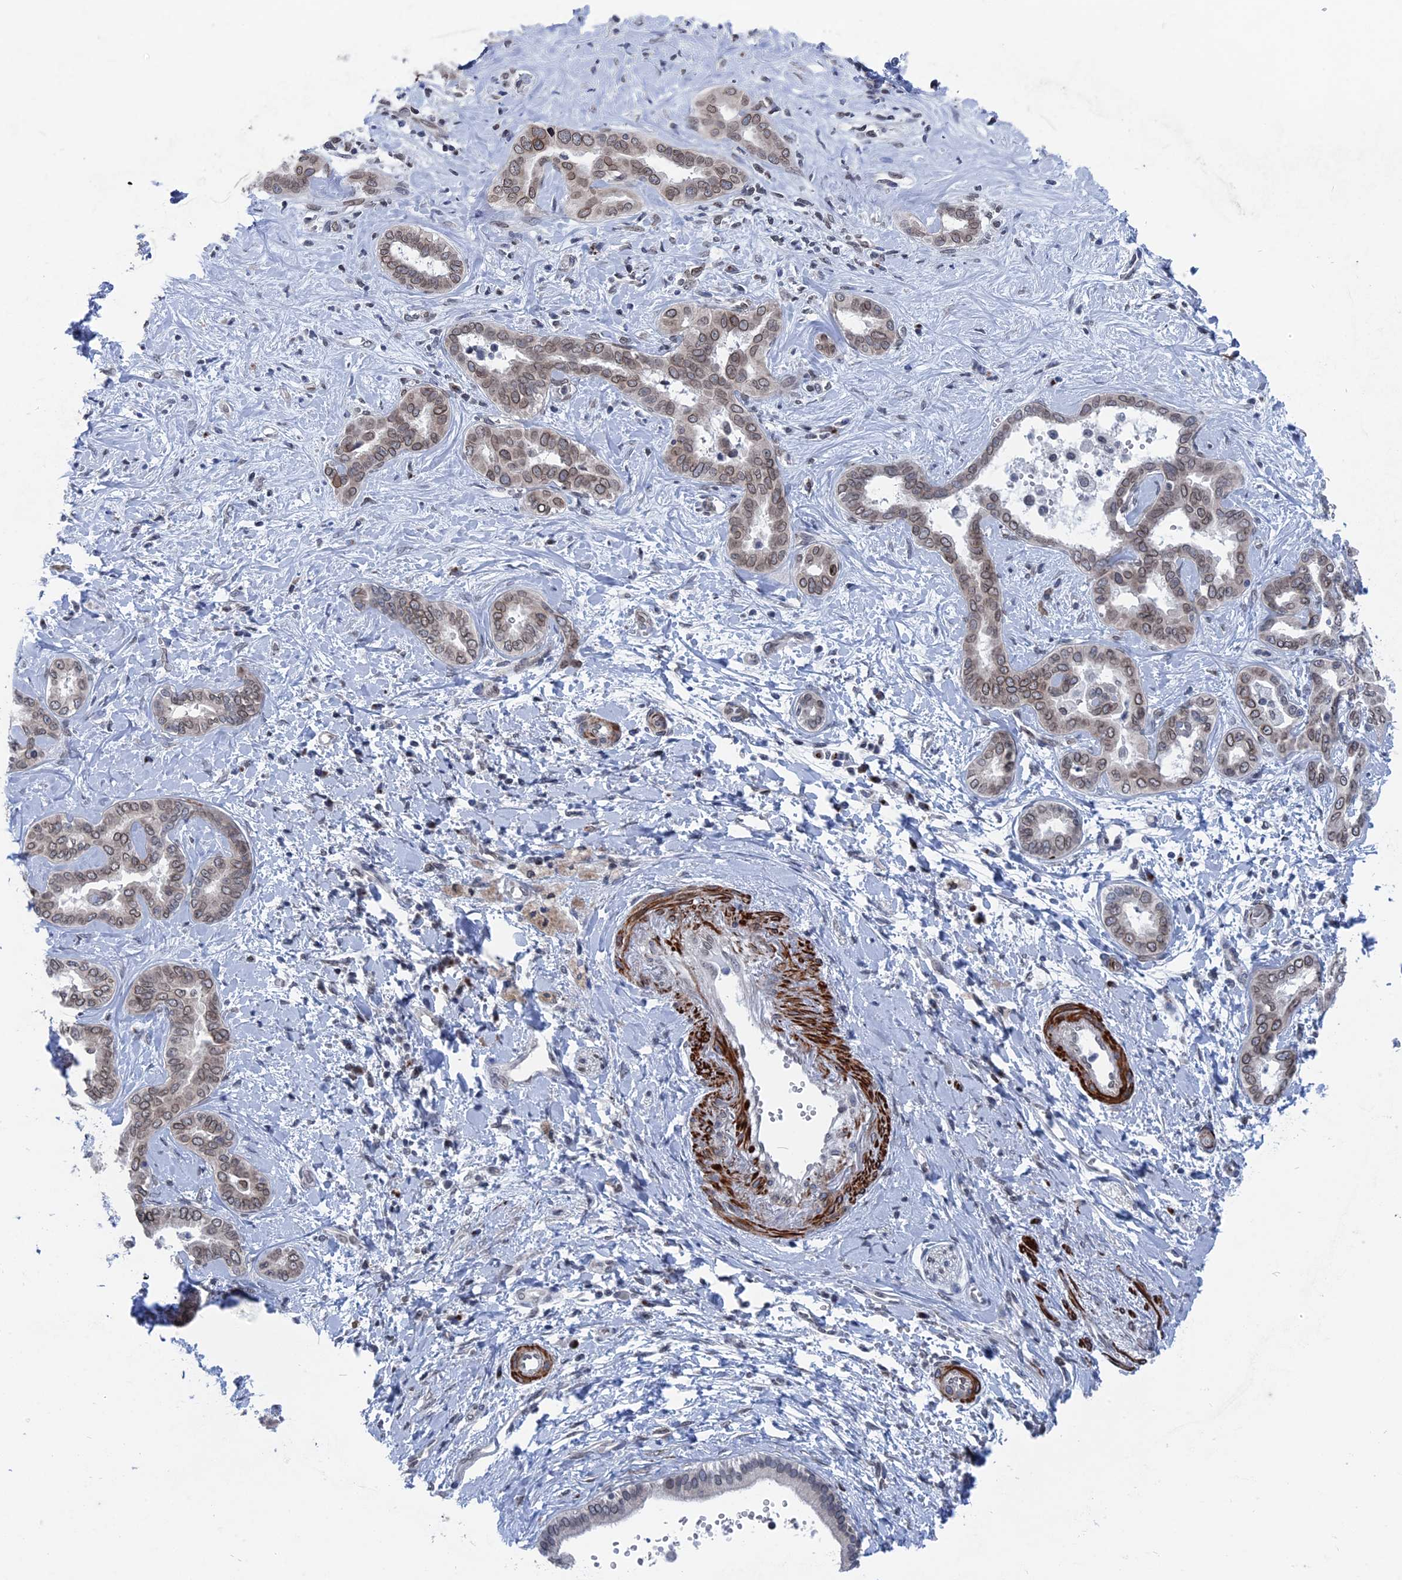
{"staining": {"intensity": "weak", "quantity": ">75%", "location": "nuclear"}, "tissue": "liver cancer", "cell_type": "Tumor cells", "image_type": "cancer", "snomed": [{"axis": "morphology", "description": "Cholangiocarcinoma"}, {"axis": "topography", "description": "Liver"}], "caption": "High-magnification brightfield microscopy of liver cancer (cholangiocarcinoma) stained with DAB (brown) and counterstained with hematoxylin (blue). tumor cells exhibit weak nuclear staining is appreciated in approximately>75% of cells.", "gene": "MTRF1", "patient": {"sex": "female", "age": 77}}